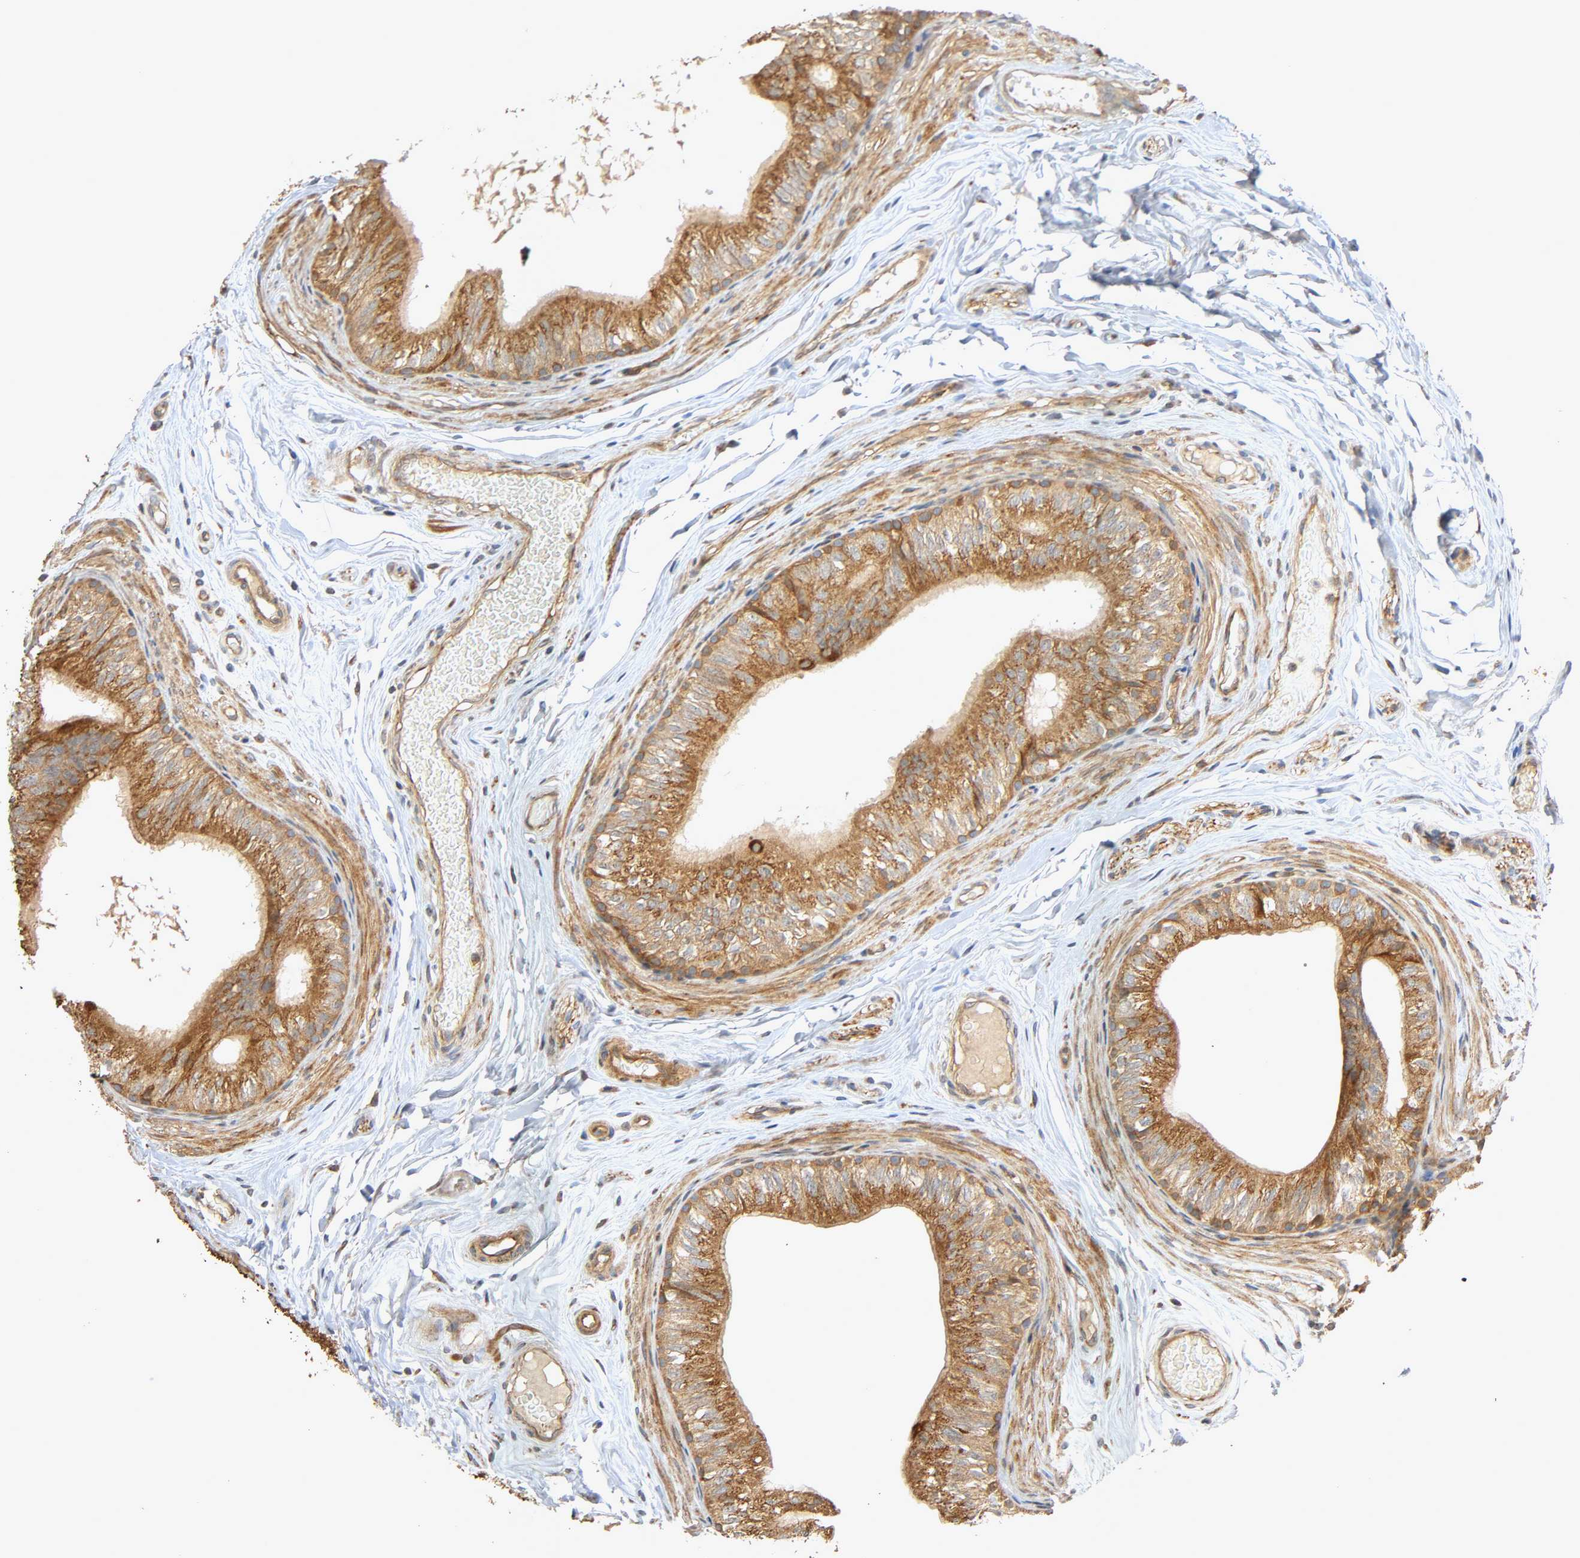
{"staining": {"intensity": "moderate", "quantity": ">75%", "location": "cytoplasmic/membranous"}, "tissue": "epididymis", "cell_type": "Glandular cells", "image_type": "normal", "snomed": [{"axis": "morphology", "description": "Normal tissue, NOS"}, {"axis": "topography", "description": "Testis"}, {"axis": "topography", "description": "Epididymis"}], "caption": "IHC image of normal epididymis: human epididymis stained using immunohistochemistry demonstrates medium levels of moderate protein expression localized specifically in the cytoplasmic/membranous of glandular cells, appearing as a cytoplasmic/membranous brown color.", "gene": "SGSM1", "patient": {"sex": "male", "age": 36}}